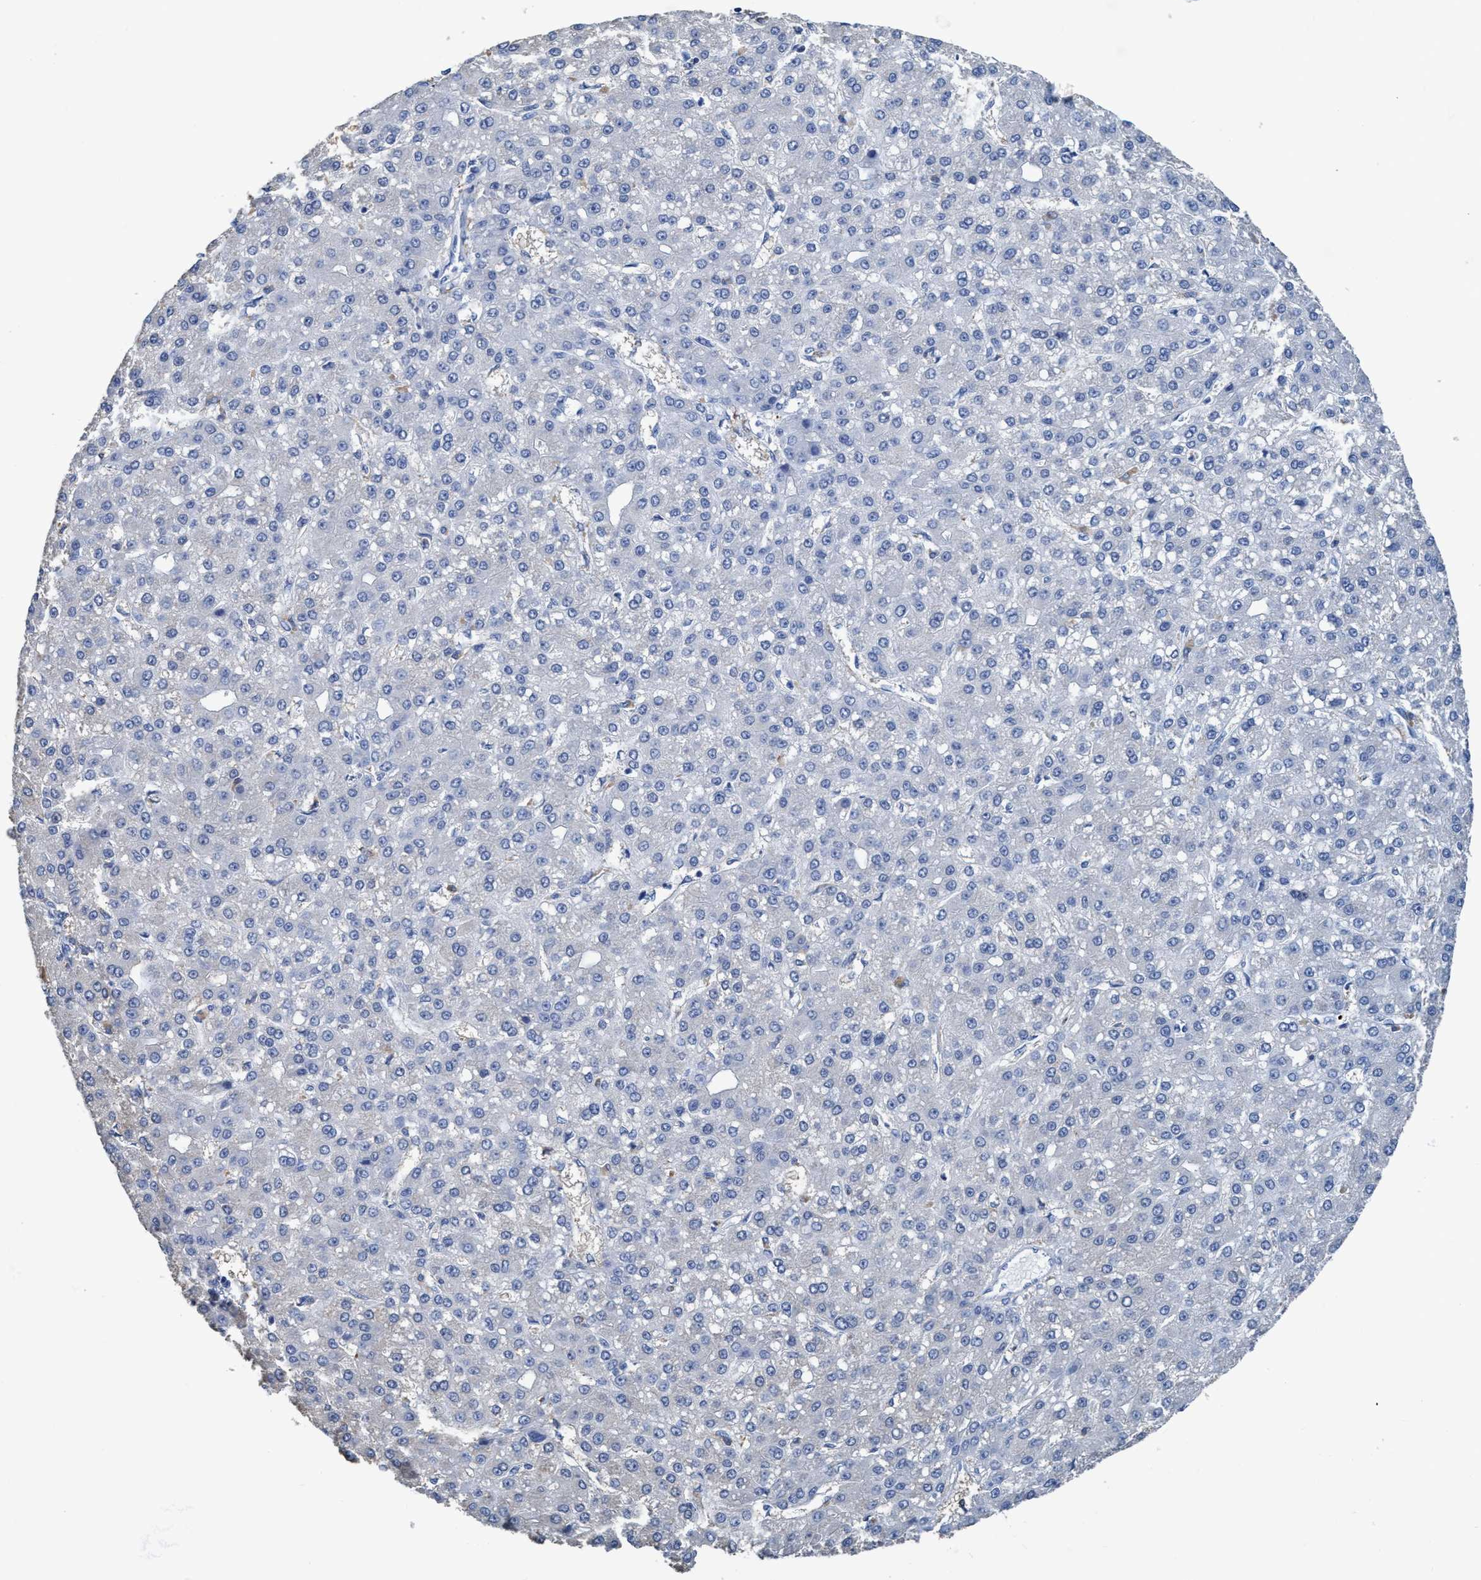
{"staining": {"intensity": "negative", "quantity": "none", "location": "none"}, "tissue": "liver cancer", "cell_type": "Tumor cells", "image_type": "cancer", "snomed": [{"axis": "morphology", "description": "Carcinoma, Hepatocellular, NOS"}, {"axis": "topography", "description": "Liver"}], "caption": "High magnification brightfield microscopy of hepatocellular carcinoma (liver) stained with DAB (3,3'-diaminobenzidine) (brown) and counterstained with hematoxylin (blue): tumor cells show no significant staining.", "gene": "DNAI1", "patient": {"sex": "male", "age": 67}}